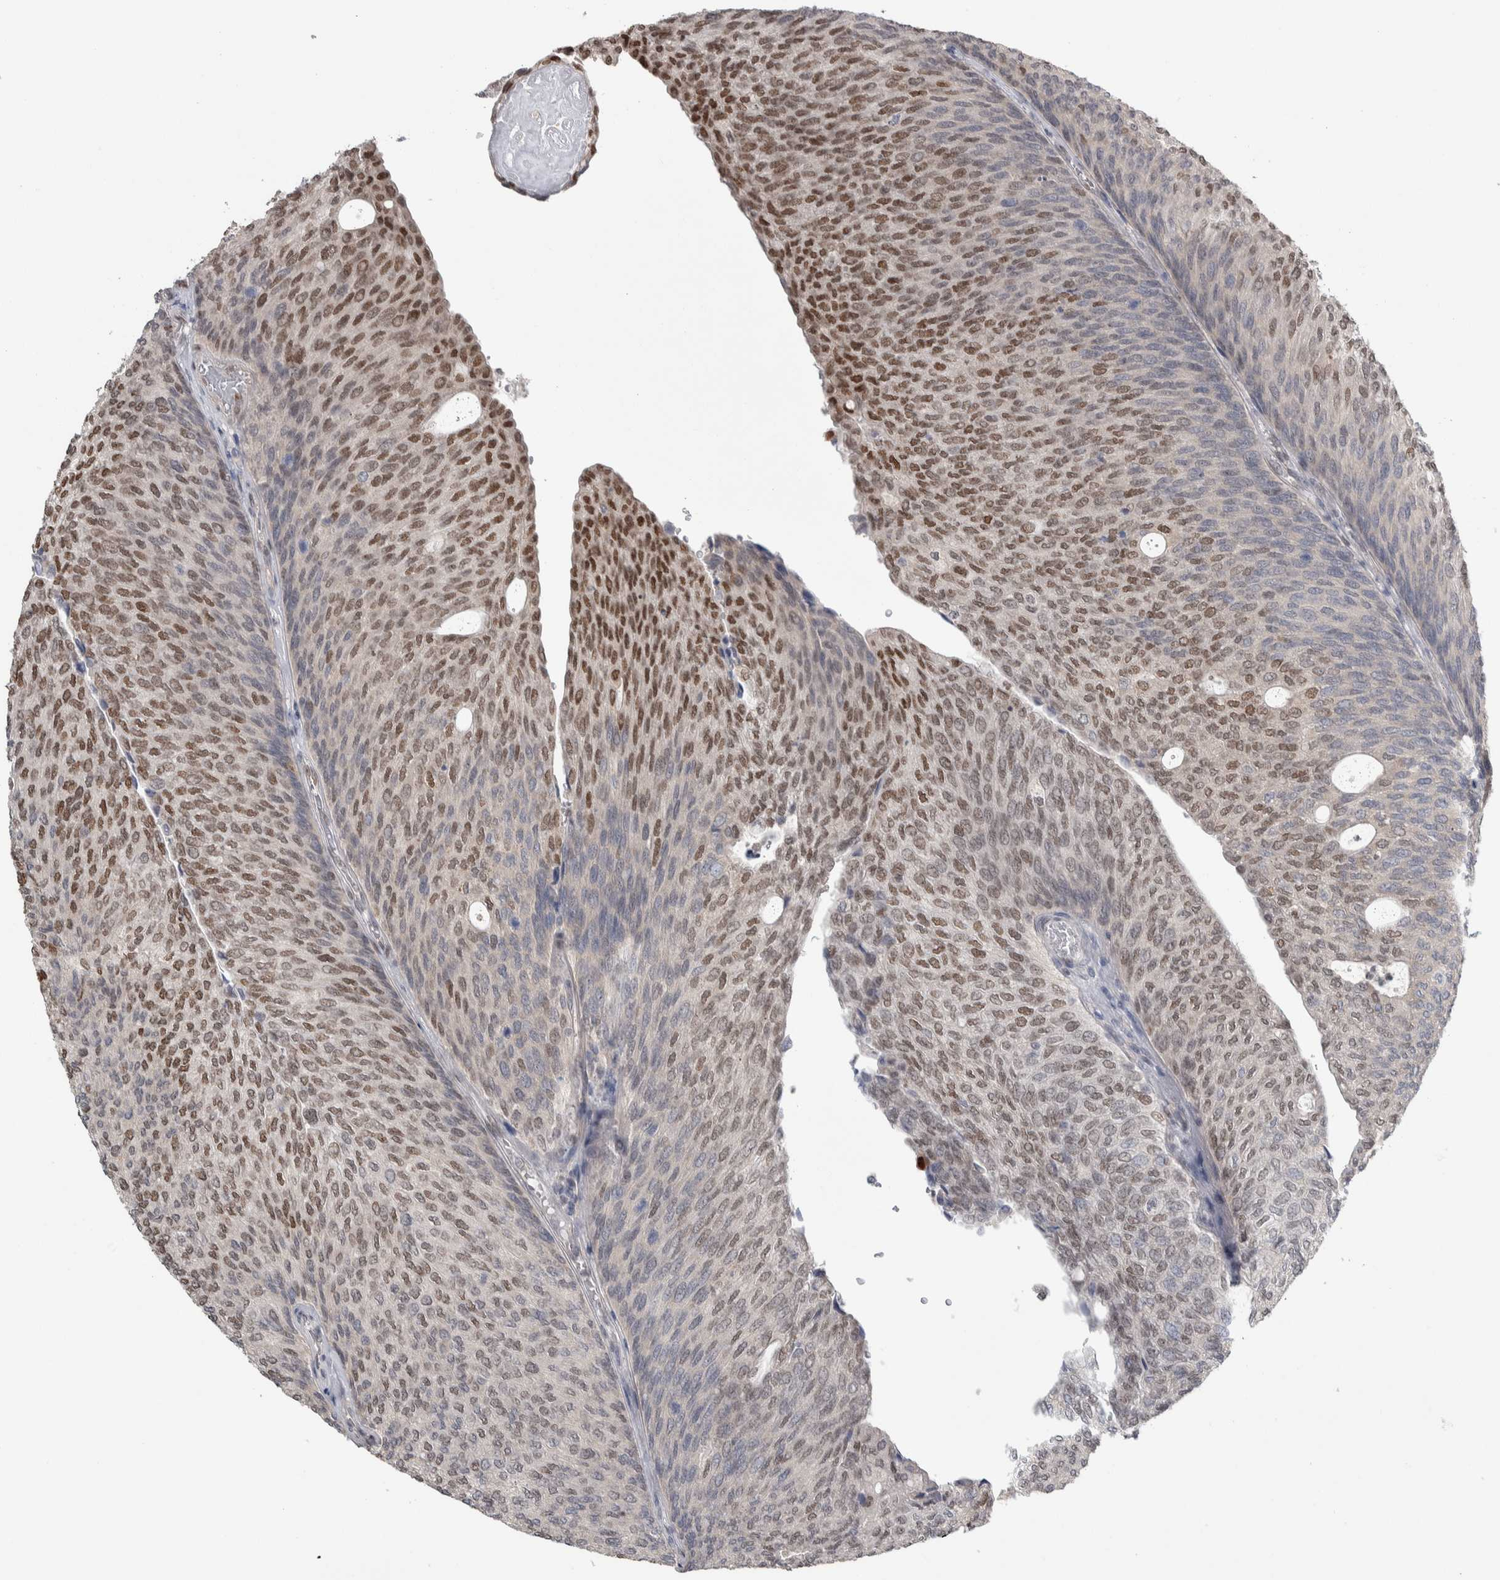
{"staining": {"intensity": "moderate", "quantity": ">75%", "location": "nuclear"}, "tissue": "urothelial cancer", "cell_type": "Tumor cells", "image_type": "cancer", "snomed": [{"axis": "morphology", "description": "Urothelial carcinoma, Low grade"}, {"axis": "topography", "description": "Urinary bladder"}], "caption": "Brown immunohistochemical staining in urothelial carcinoma (low-grade) exhibits moderate nuclear positivity in about >75% of tumor cells. The staining was performed using DAB to visualize the protein expression in brown, while the nuclei were stained in blue with hematoxylin (Magnification: 20x).", "gene": "TAX1BP1", "patient": {"sex": "female", "age": 79}}